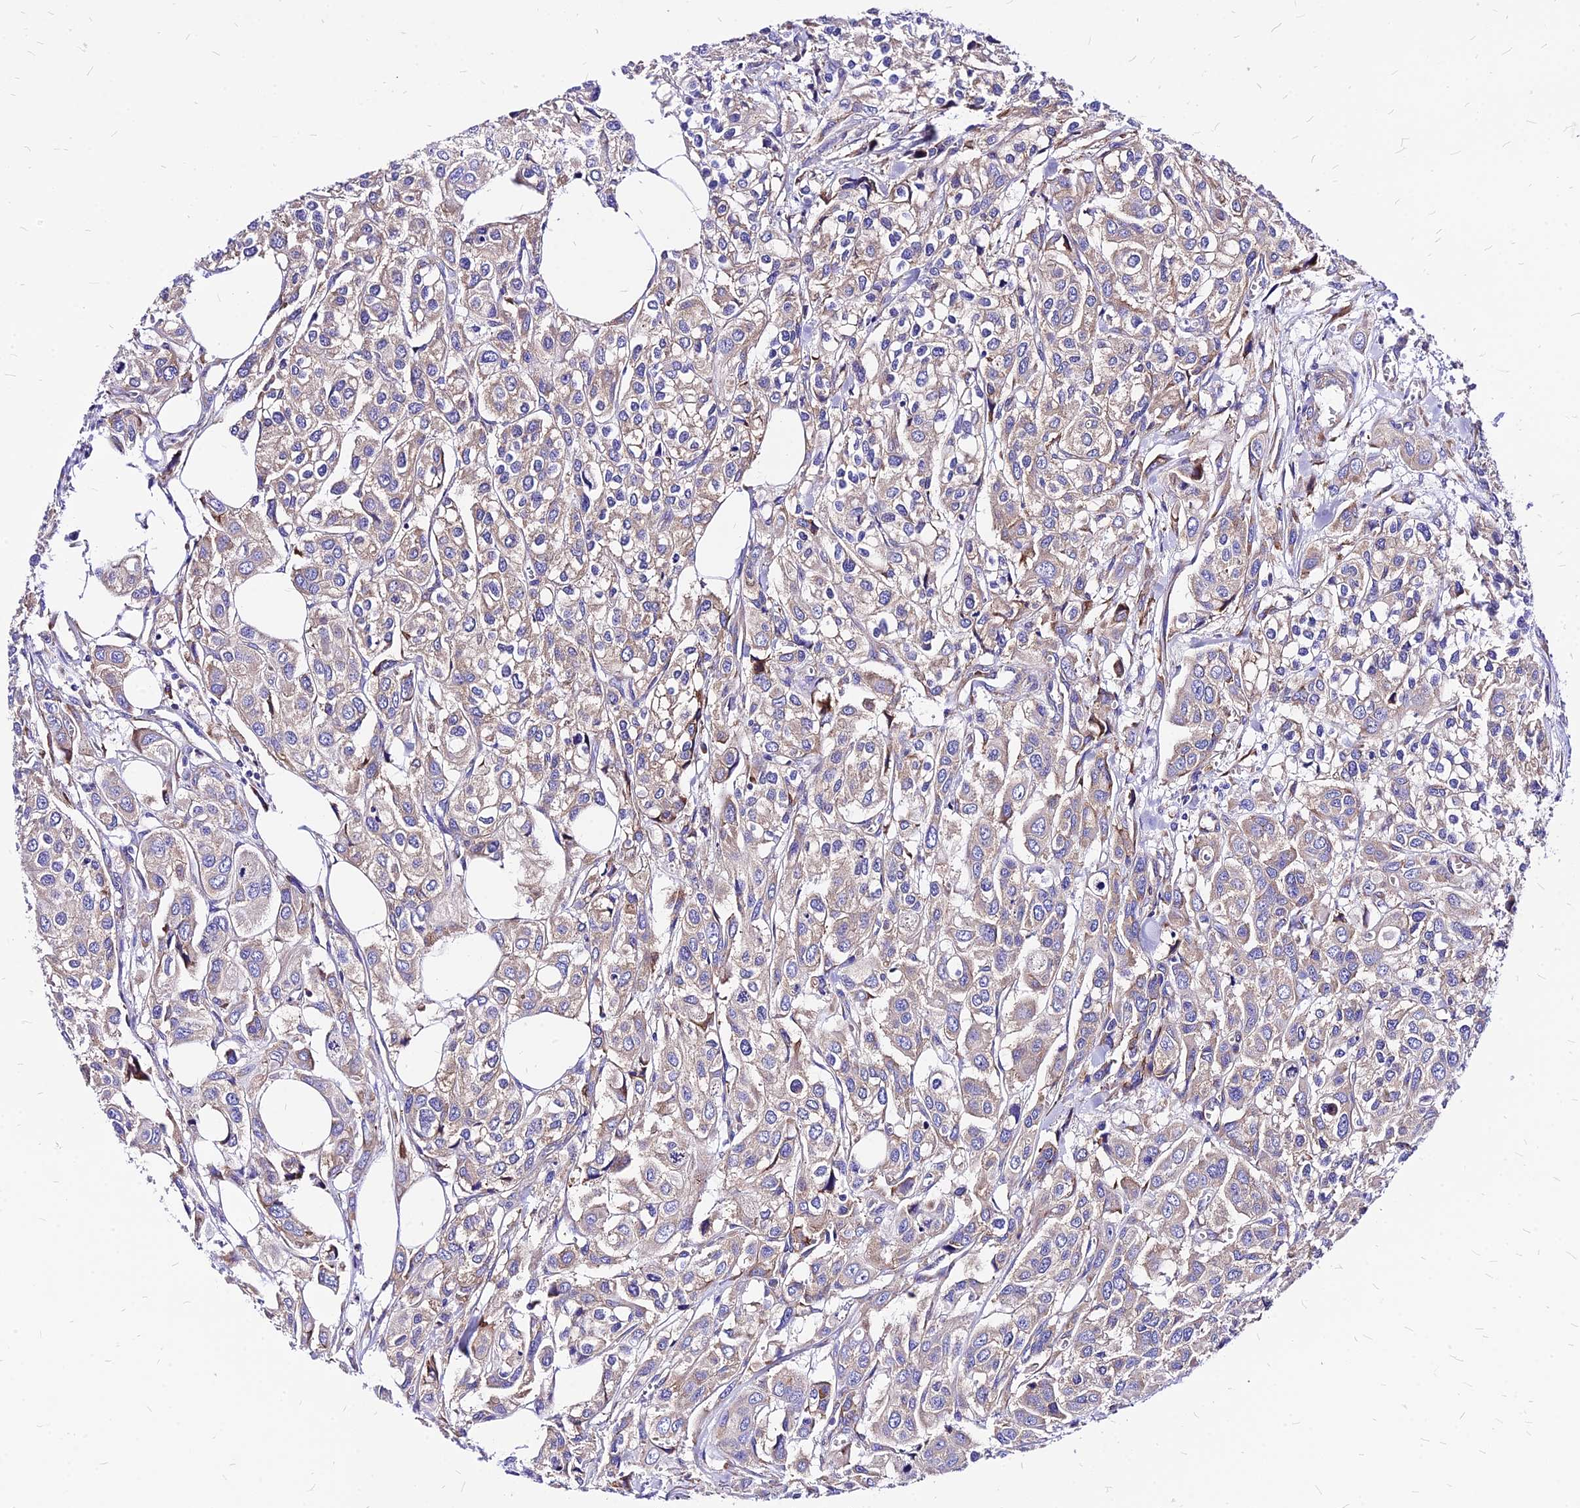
{"staining": {"intensity": "weak", "quantity": "25%-75%", "location": "cytoplasmic/membranous"}, "tissue": "urothelial cancer", "cell_type": "Tumor cells", "image_type": "cancer", "snomed": [{"axis": "morphology", "description": "Urothelial carcinoma, High grade"}, {"axis": "topography", "description": "Urinary bladder"}], "caption": "A photomicrograph showing weak cytoplasmic/membranous staining in approximately 25%-75% of tumor cells in urothelial cancer, as visualized by brown immunohistochemical staining.", "gene": "RPL19", "patient": {"sex": "male", "age": 67}}